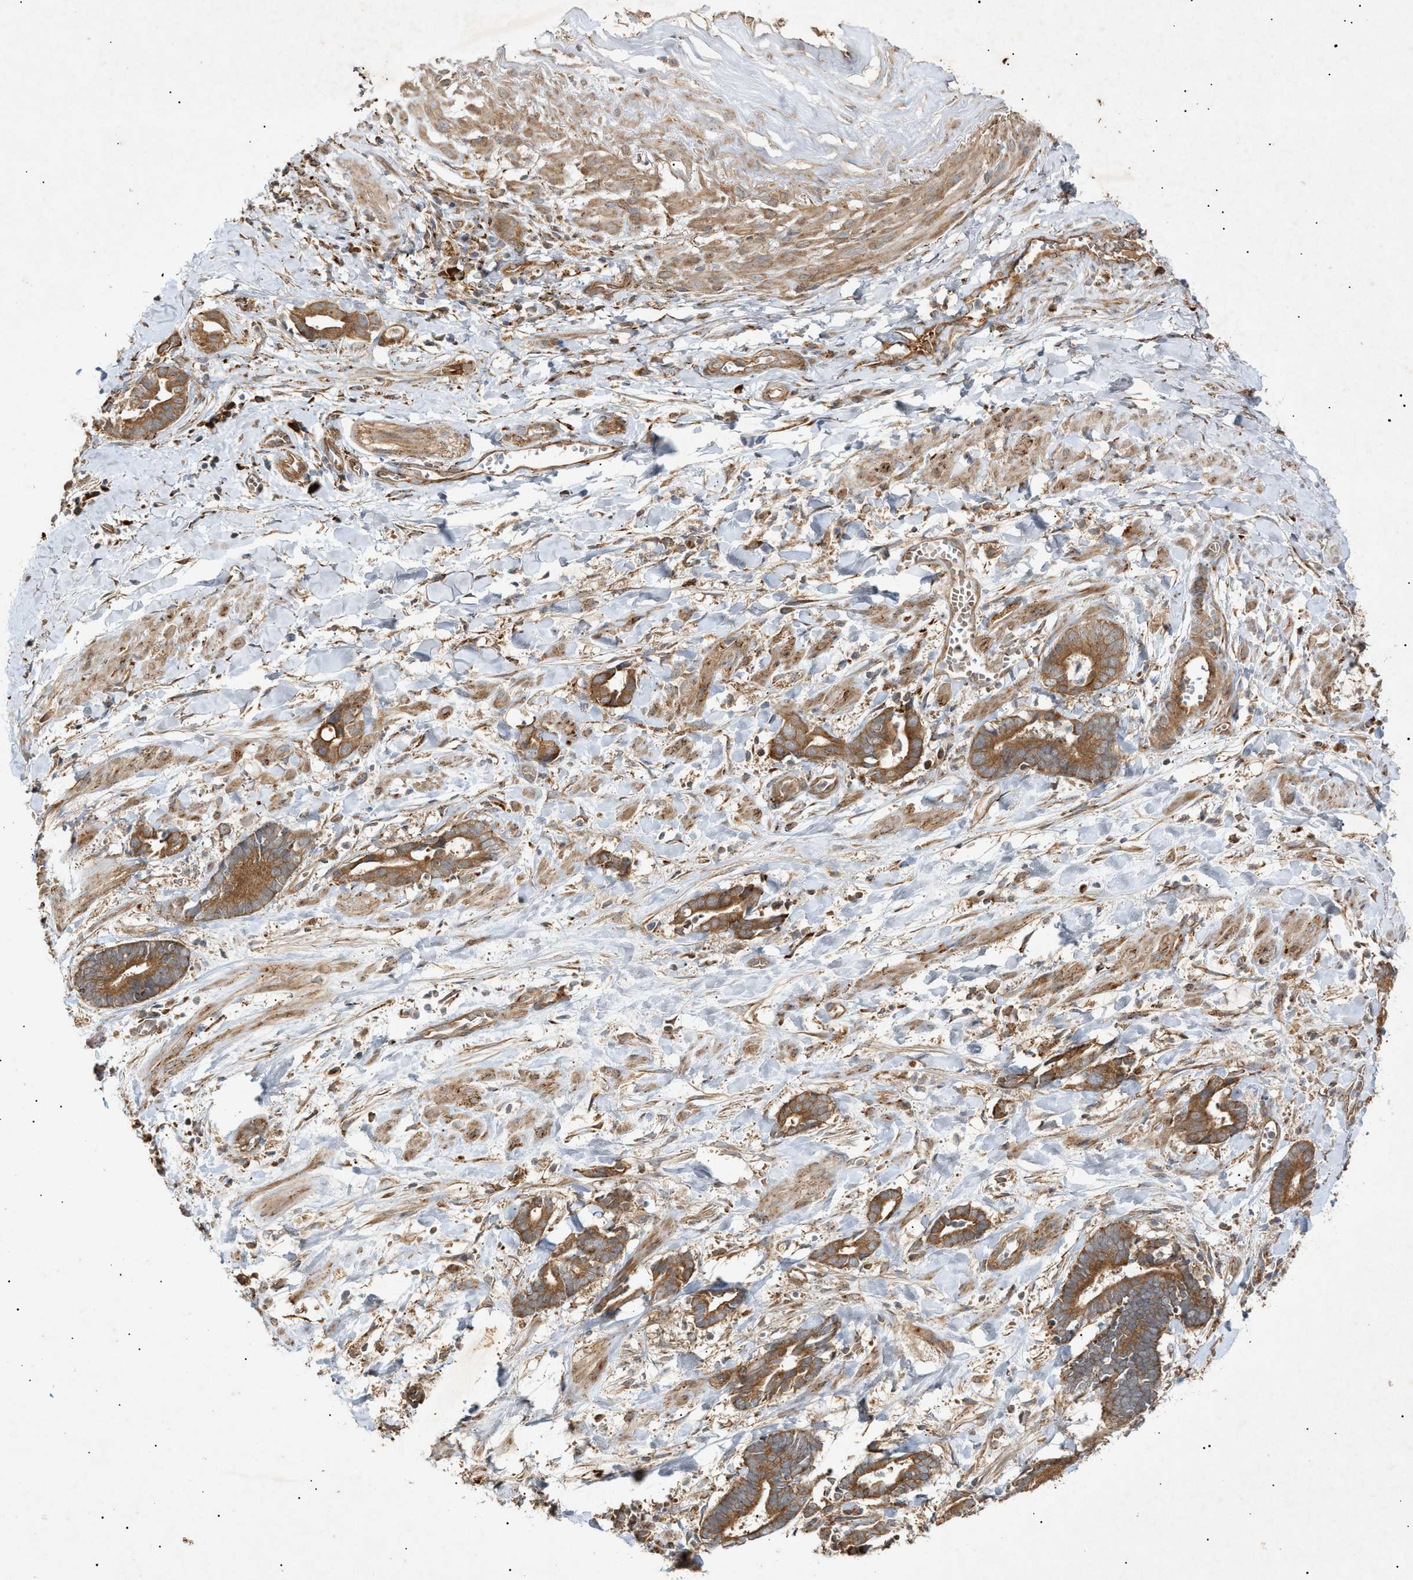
{"staining": {"intensity": "moderate", "quantity": ">75%", "location": "cytoplasmic/membranous"}, "tissue": "cervical cancer", "cell_type": "Tumor cells", "image_type": "cancer", "snomed": [{"axis": "morphology", "description": "Adenocarcinoma, NOS"}, {"axis": "topography", "description": "Cervix"}], "caption": "An immunohistochemistry (IHC) photomicrograph of neoplastic tissue is shown. Protein staining in brown highlights moderate cytoplasmic/membranous positivity in adenocarcinoma (cervical) within tumor cells.", "gene": "MTCH1", "patient": {"sex": "female", "age": 44}}